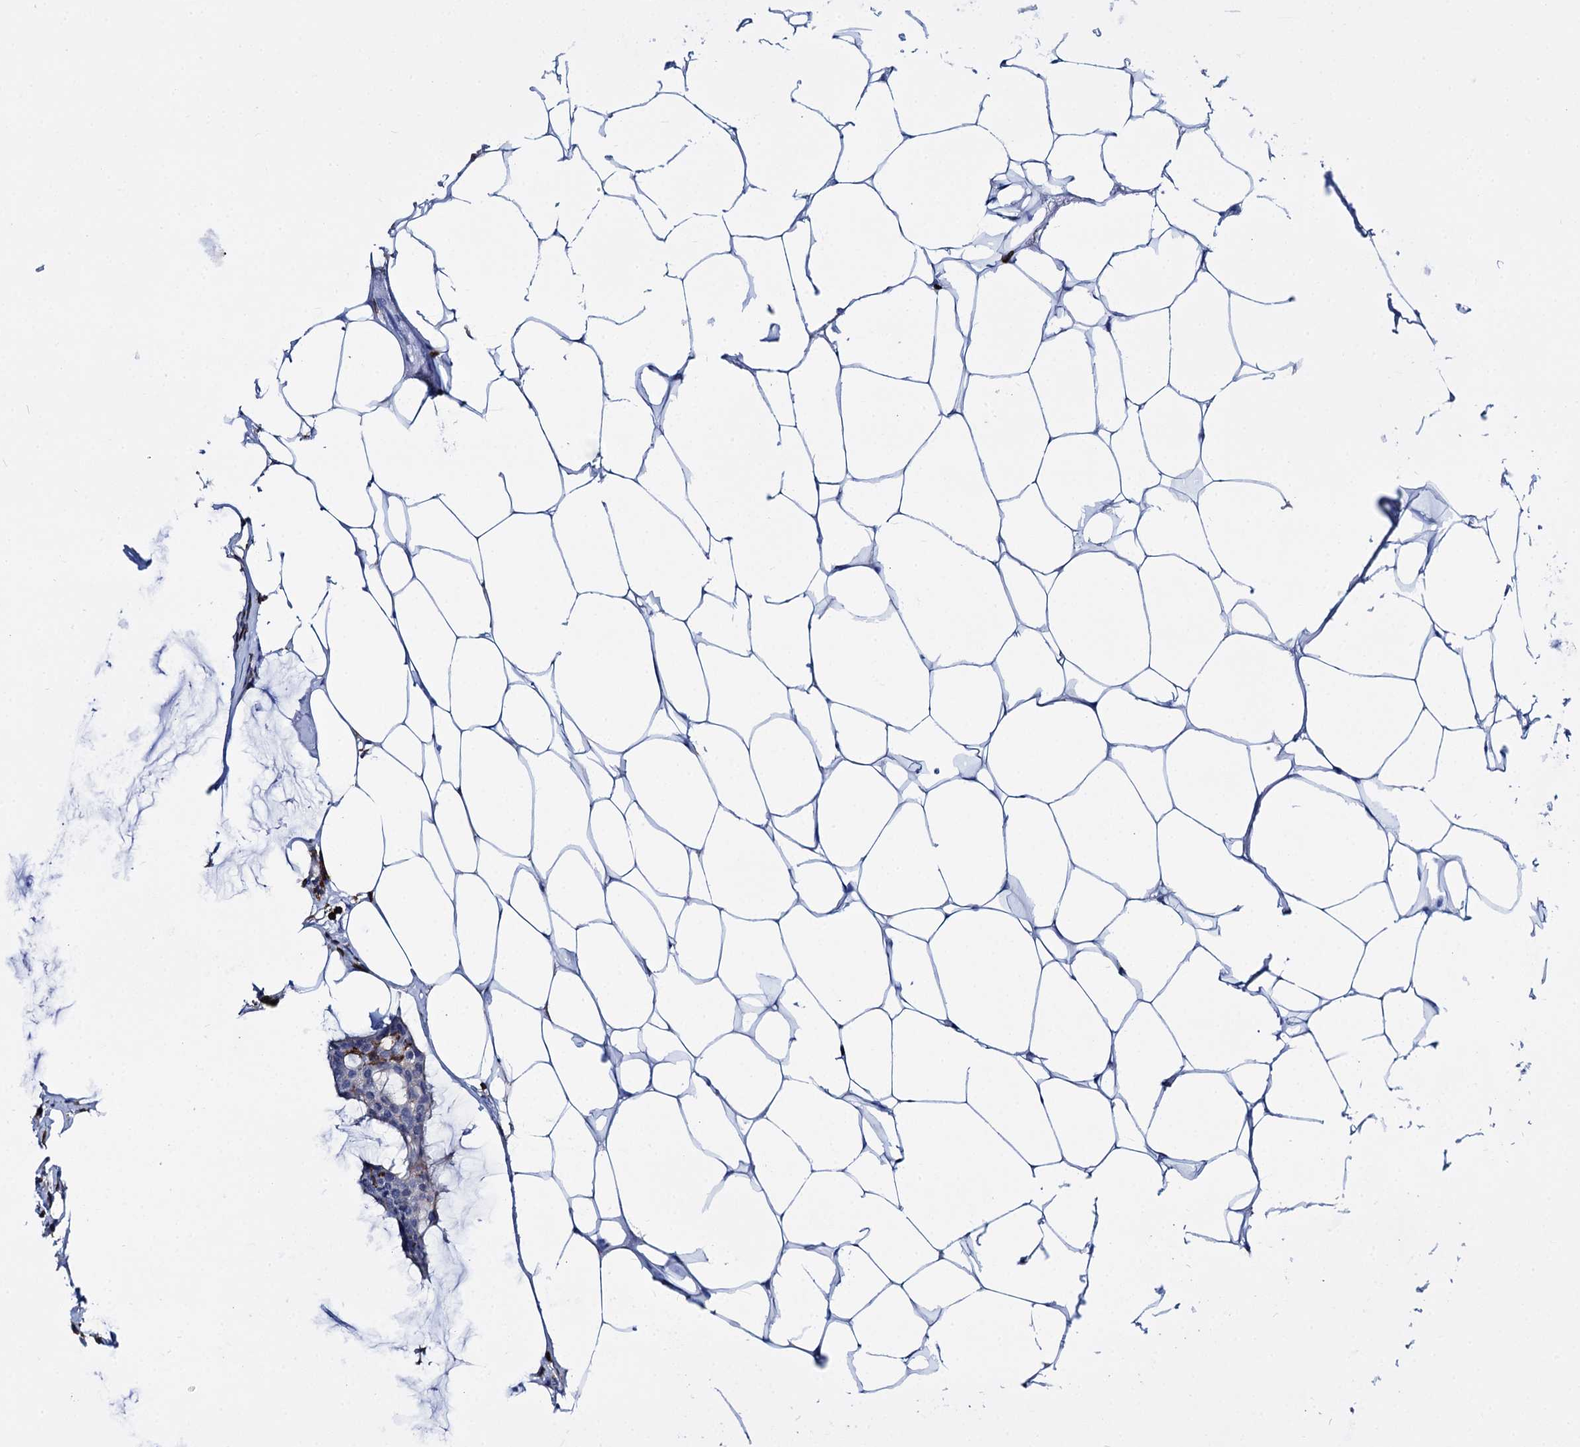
{"staining": {"intensity": "weak", "quantity": "<25%", "location": "cytoplasmic/membranous"}, "tissue": "breast cancer", "cell_type": "Tumor cells", "image_type": "cancer", "snomed": [{"axis": "morphology", "description": "Duct carcinoma"}, {"axis": "topography", "description": "Breast"}], "caption": "DAB (3,3'-diaminobenzidine) immunohistochemical staining of intraductal carcinoma (breast) exhibits no significant positivity in tumor cells.", "gene": "DEF6", "patient": {"sex": "female", "age": 93}}